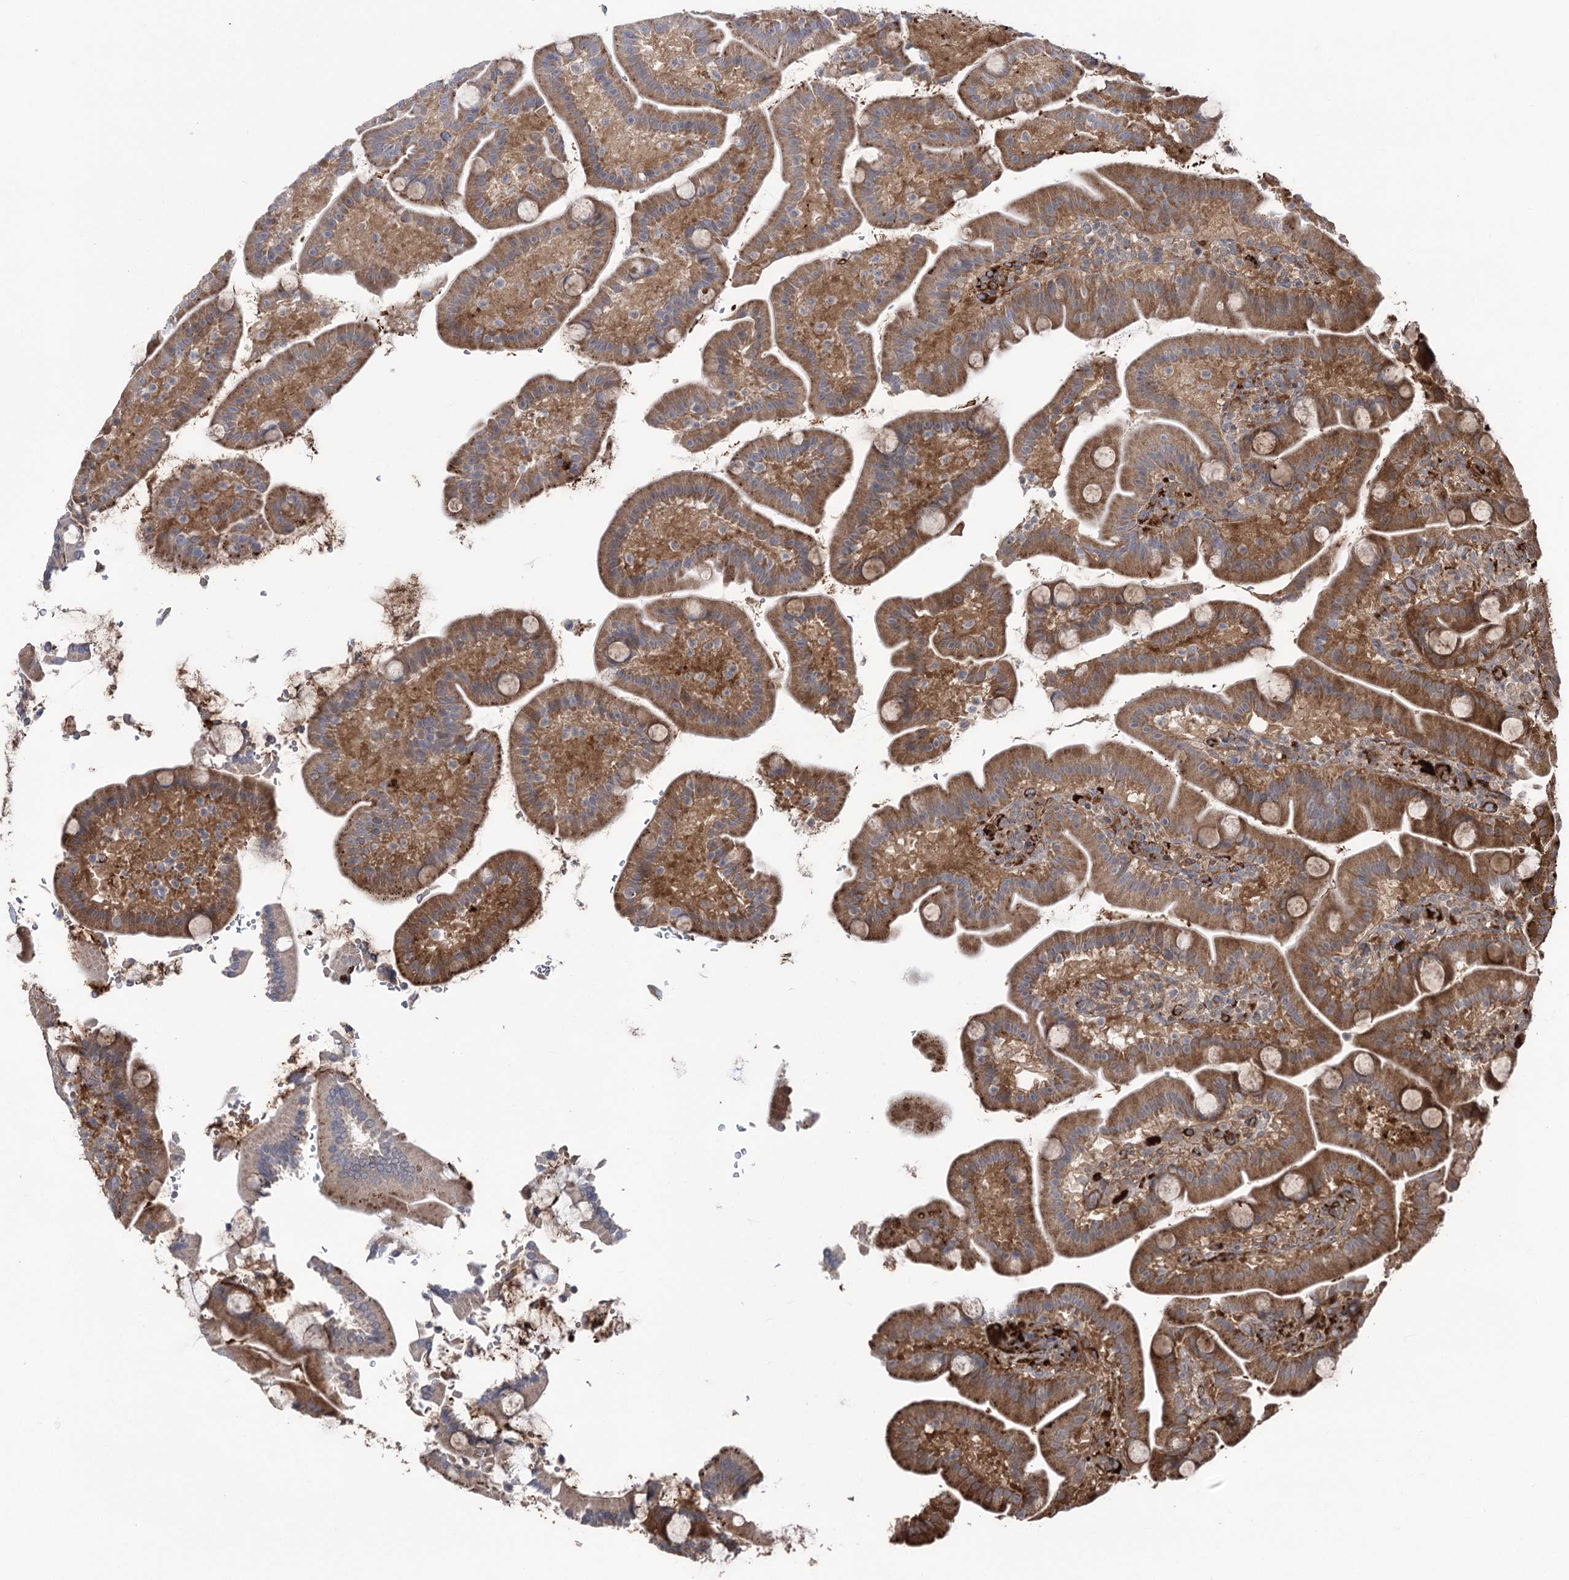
{"staining": {"intensity": "moderate", "quantity": ">75%", "location": "cytoplasmic/membranous"}, "tissue": "duodenum", "cell_type": "Glandular cells", "image_type": "normal", "snomed": [{"axis": "morphology", "description": "Normal tissue, NOS"}, {"axis": "topography", "description": "Duodenum"}], "caption": "Protein analysis of benign duodenum reveals moderate cytoplasmic/membranous positivity in approximately >75% of glandular cells.", "gene": "OTUD1", "patient": {"sex": "male", "age": 55}}